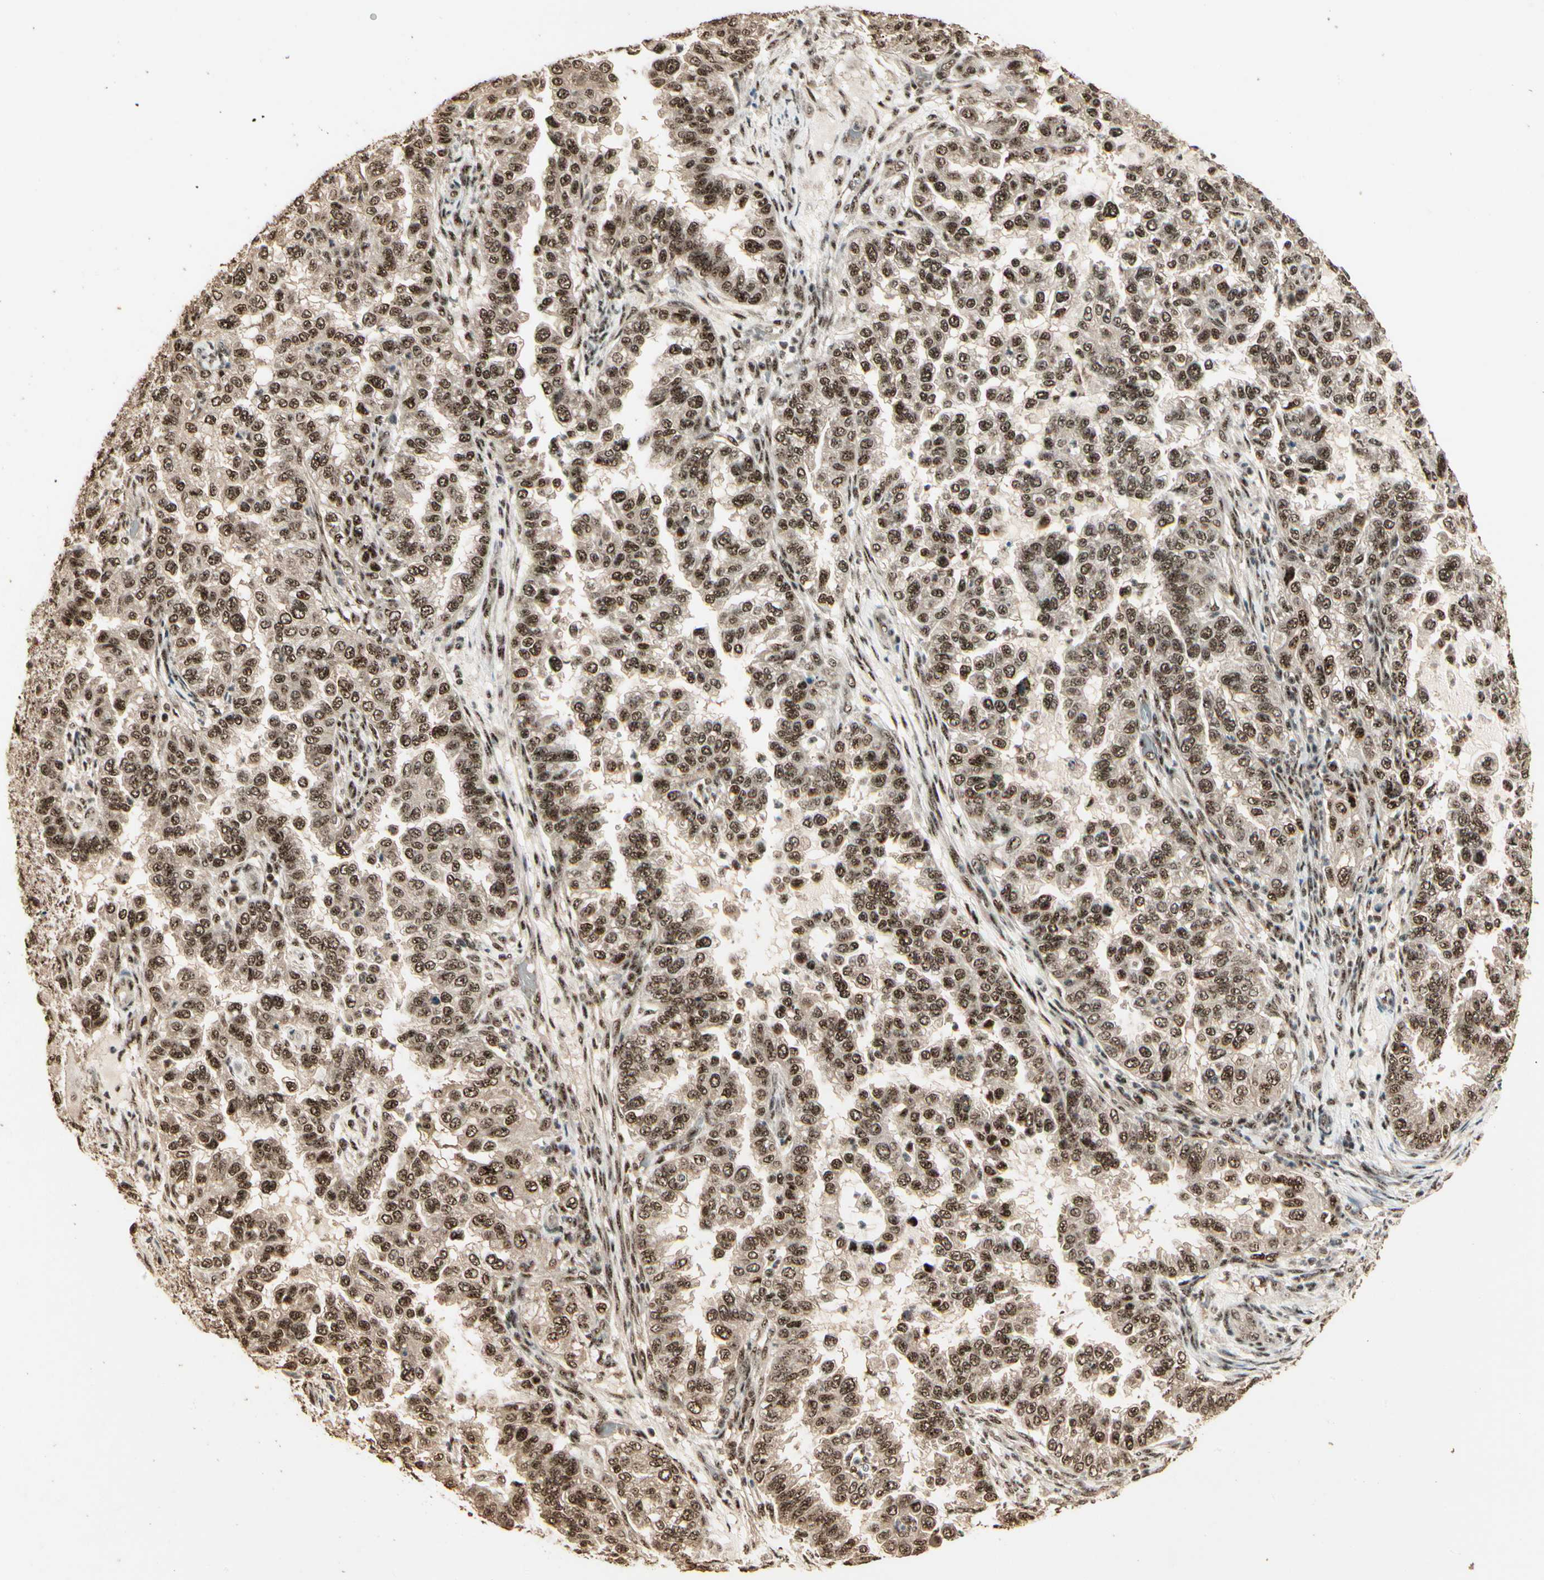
{"staining": {"intensity": "moderate", "quantity": ">75%", "location": "cytoplasmic/membranous,nuclear"}, "tissue": "endometrial cancer", "cell_type": "Tumor cells", "image_type": "cancer", "snomed": [{"axis": "morphology", "description": "Adenocarcinoma, NOS"}, {"axis": "topography", "description": "Endometrium"}], "caption": "Adenocarcinoma (endometrial) was stained to show a protein in brown. There is medium levels of moderate cytoplasmic/membranous and nuclear positivity in about >75% of tumor cells. (Brightfield microscopy of DAB IHC at high magnification).", "gene": "RBM25", "patient": {"sex": "female", "age": 85}}